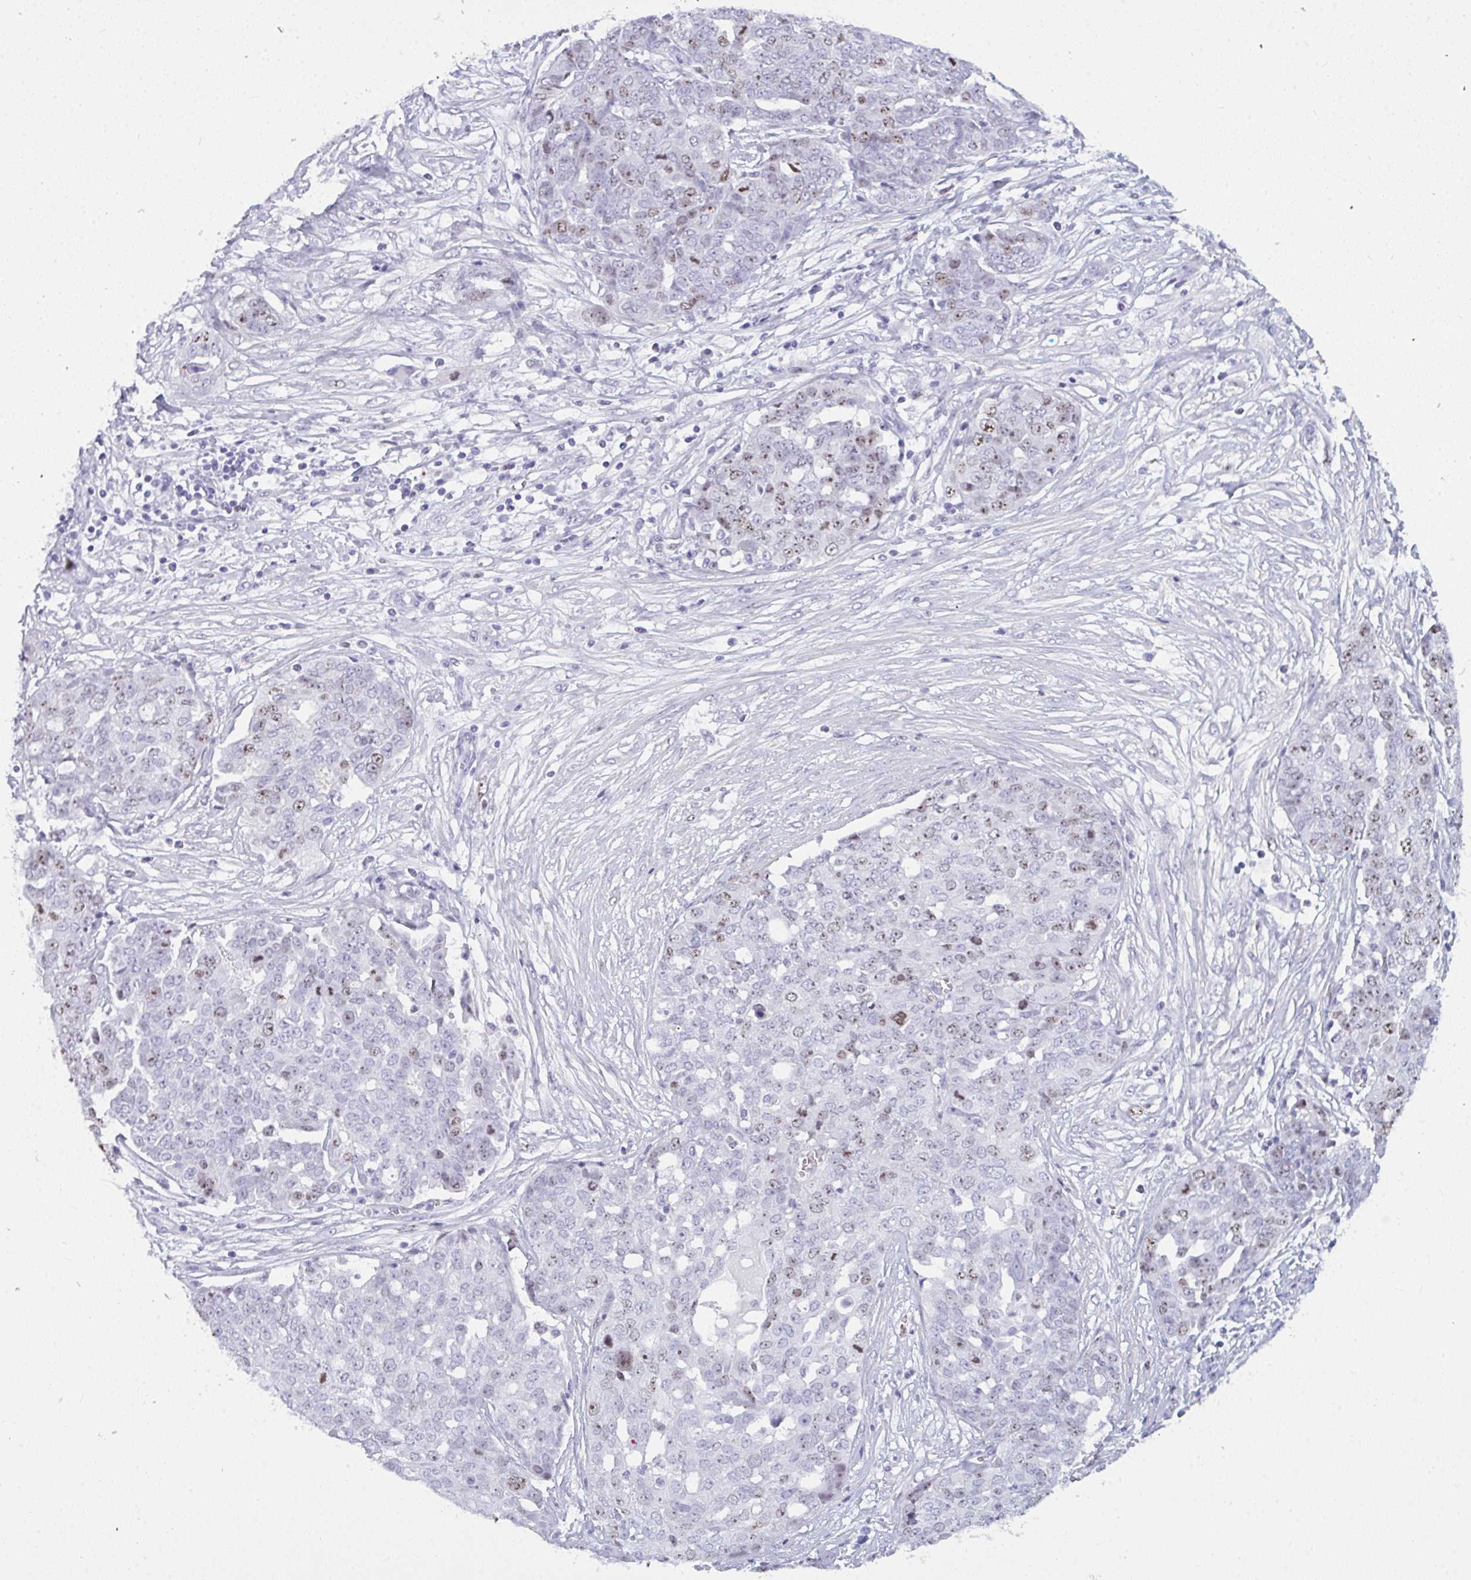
{"staining": {"intensity": "moderate", "quantity": "25%-75%", "location": "nuclear"}, "tissue": "ovarian cancer", "cell_type": "Tumor cells", "image_type": "cancer", "snomed": [{"axis": "morphology", "description": "Cystadenocarcinoma, serous, NOS"}, {"axis": "topography", "description": "Soft tissue"}, {"axis": "topography", "description": "Ovary"}], "caption": "The image demonstrates staining of ovarian cancer (serous cystadenocarcinoma), revealing moderate nuclear protein expression (brown color) within tumor cells.", "gene": "SUZ12", "patient": {"sex": "female", "age": 57}}